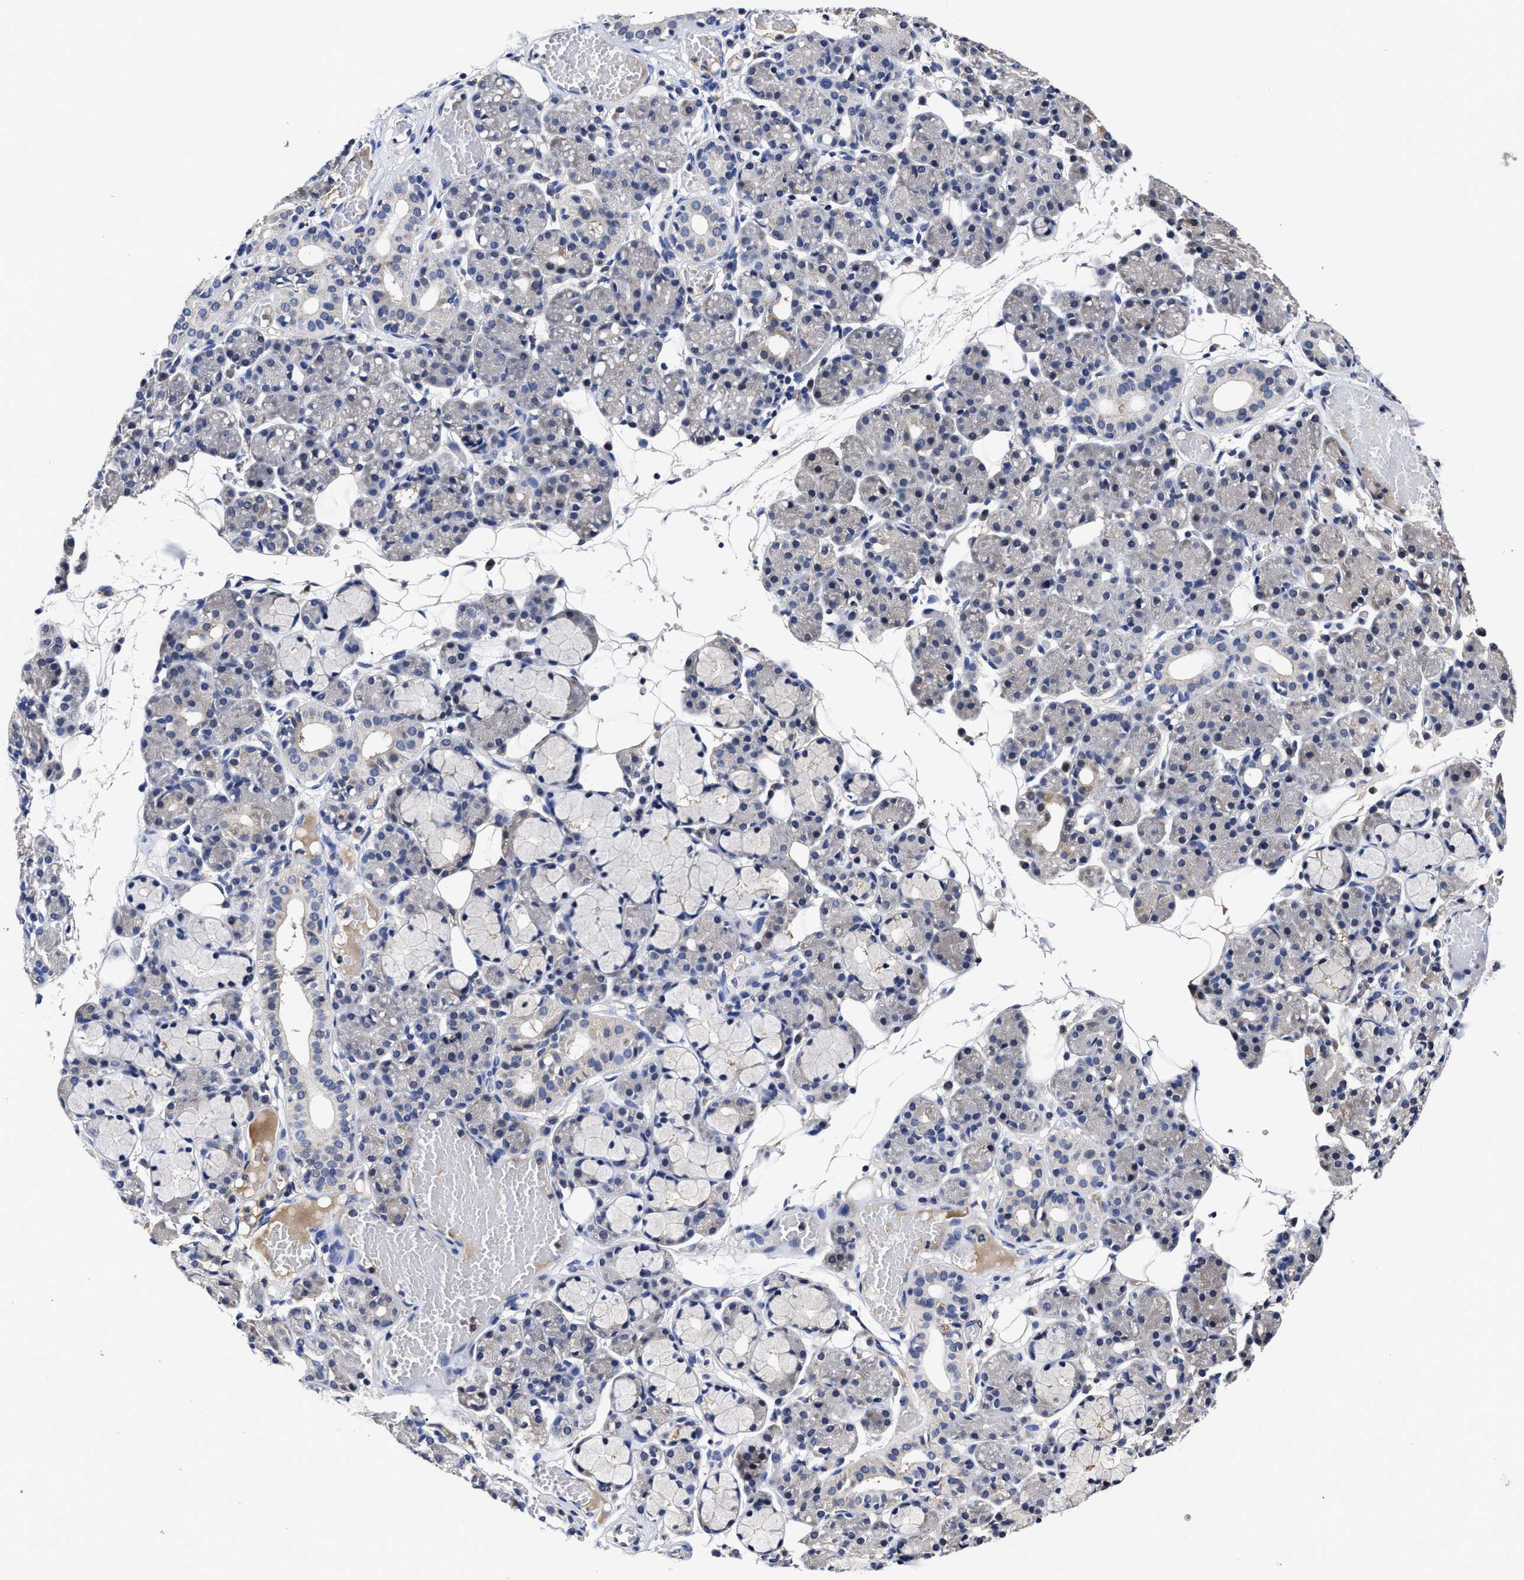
{"staining": {"intensity": "negative", "quantity": "none", "location": "none"}, "tissue": "salivary gland", "cell_type": "Glandular cells", "image_type": "normal", "snomed": [{"axis": "morphology", "description": "Normal tissue, NOS"}, {"axis": "topography", "description": "Salivary gland"}], "caption": "DAB (3,3'-diaminobenzidine) immunohistochemical staining of benign salivary gland reveals no significant staining in glandular cells.", "gene": "SOCS5", "patient": {"sex": "male", "age": 63}}